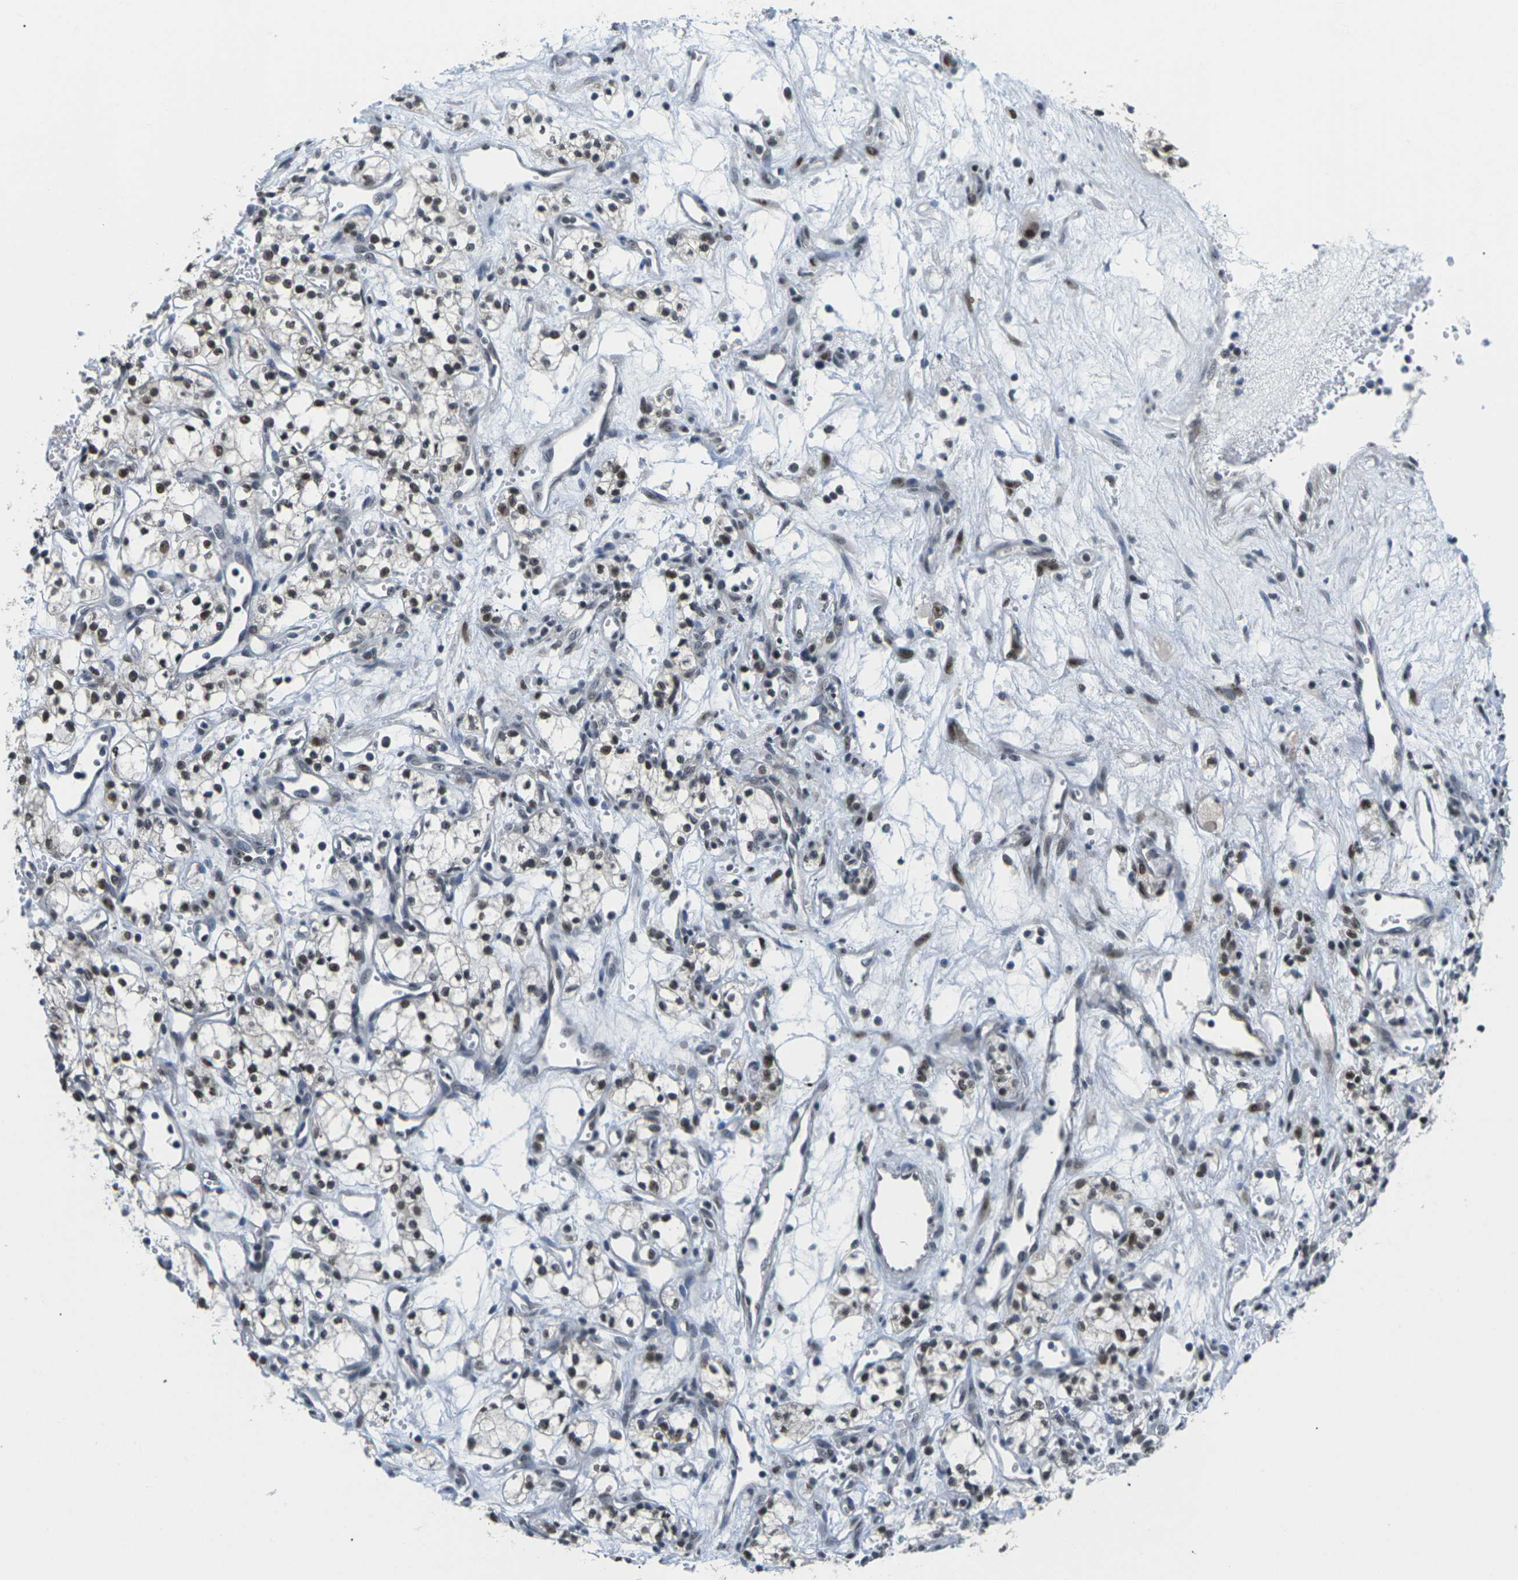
{"staining": {"intensity": "moderate", "quantity": ">75%", "location": "nuclear"}, "tissue": "renal cancer", "cell_type": "Tumor cells", "image_type": "cancer", "snomed": [{"axis": "morphology", "description": "Adenocarcinoma, NOS"}, {"axis": "topography", "description": "Kidney"}], "caption": "Immunohistochemistry (IHC) (DAB) staining of human adenocarcinoma (renal) displays moderate nuclear protein positivity in approximately >75% of tumor cells.", "gene": "NSRP1", "patient": {"sex": "male", "age": 59}}